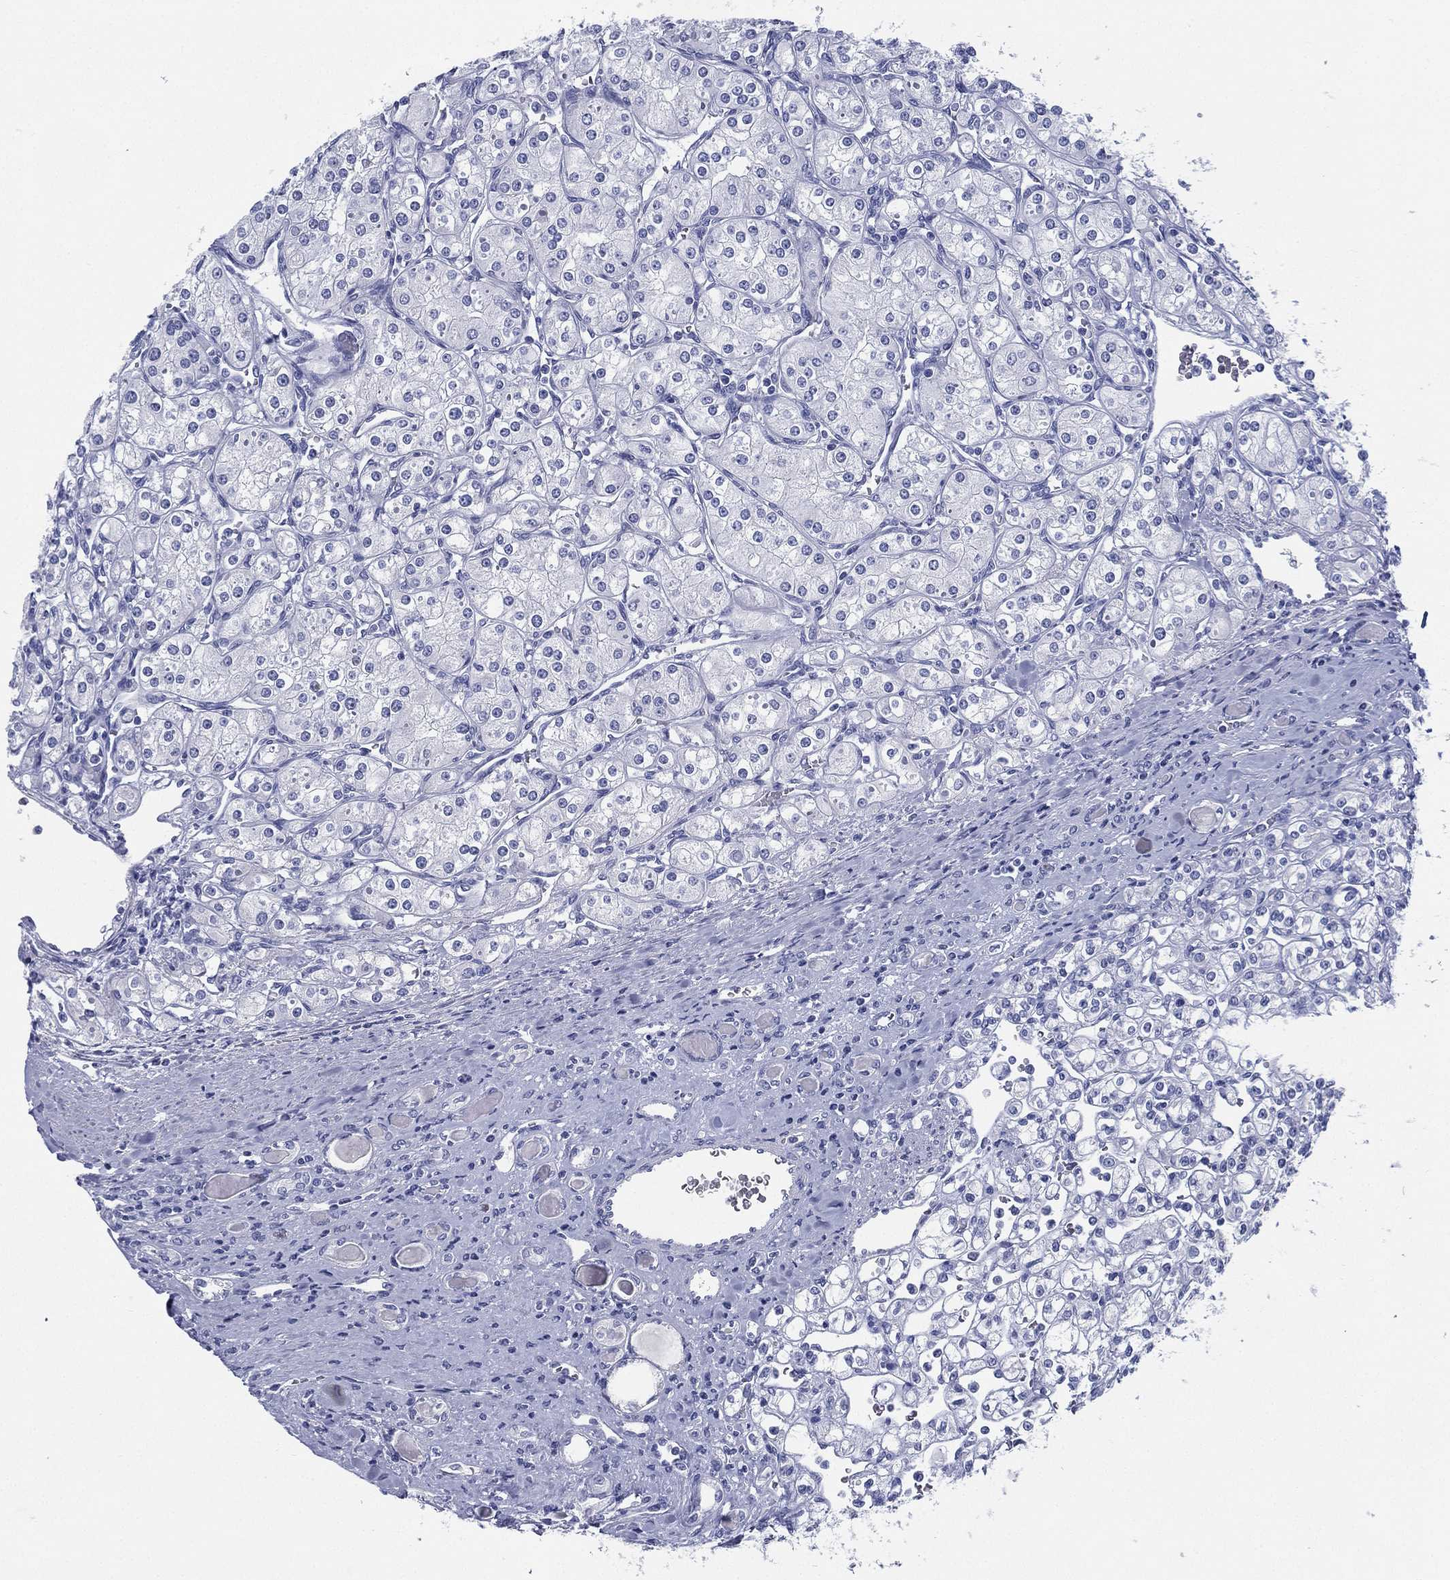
{"staining": {"intensity": "negative", "quantity": "none", "location": "none"}, "tissue": "renal cancer", "cell_type": "Tumor cells", "image_type": "cancer", "snomed": [{"axis": "morphology", "description": "Adenocarcinoma, NOS"}, {"axis": "topography", "description": "Kidney"}], "caption": "Immunohistochemistry photomicrograph of renal adenocarcinoma stained for a protein (brown), which shows no staining in tumor cells.", "gene": "RSPH4A", "patient": {"sex": "male", "age": 77}}